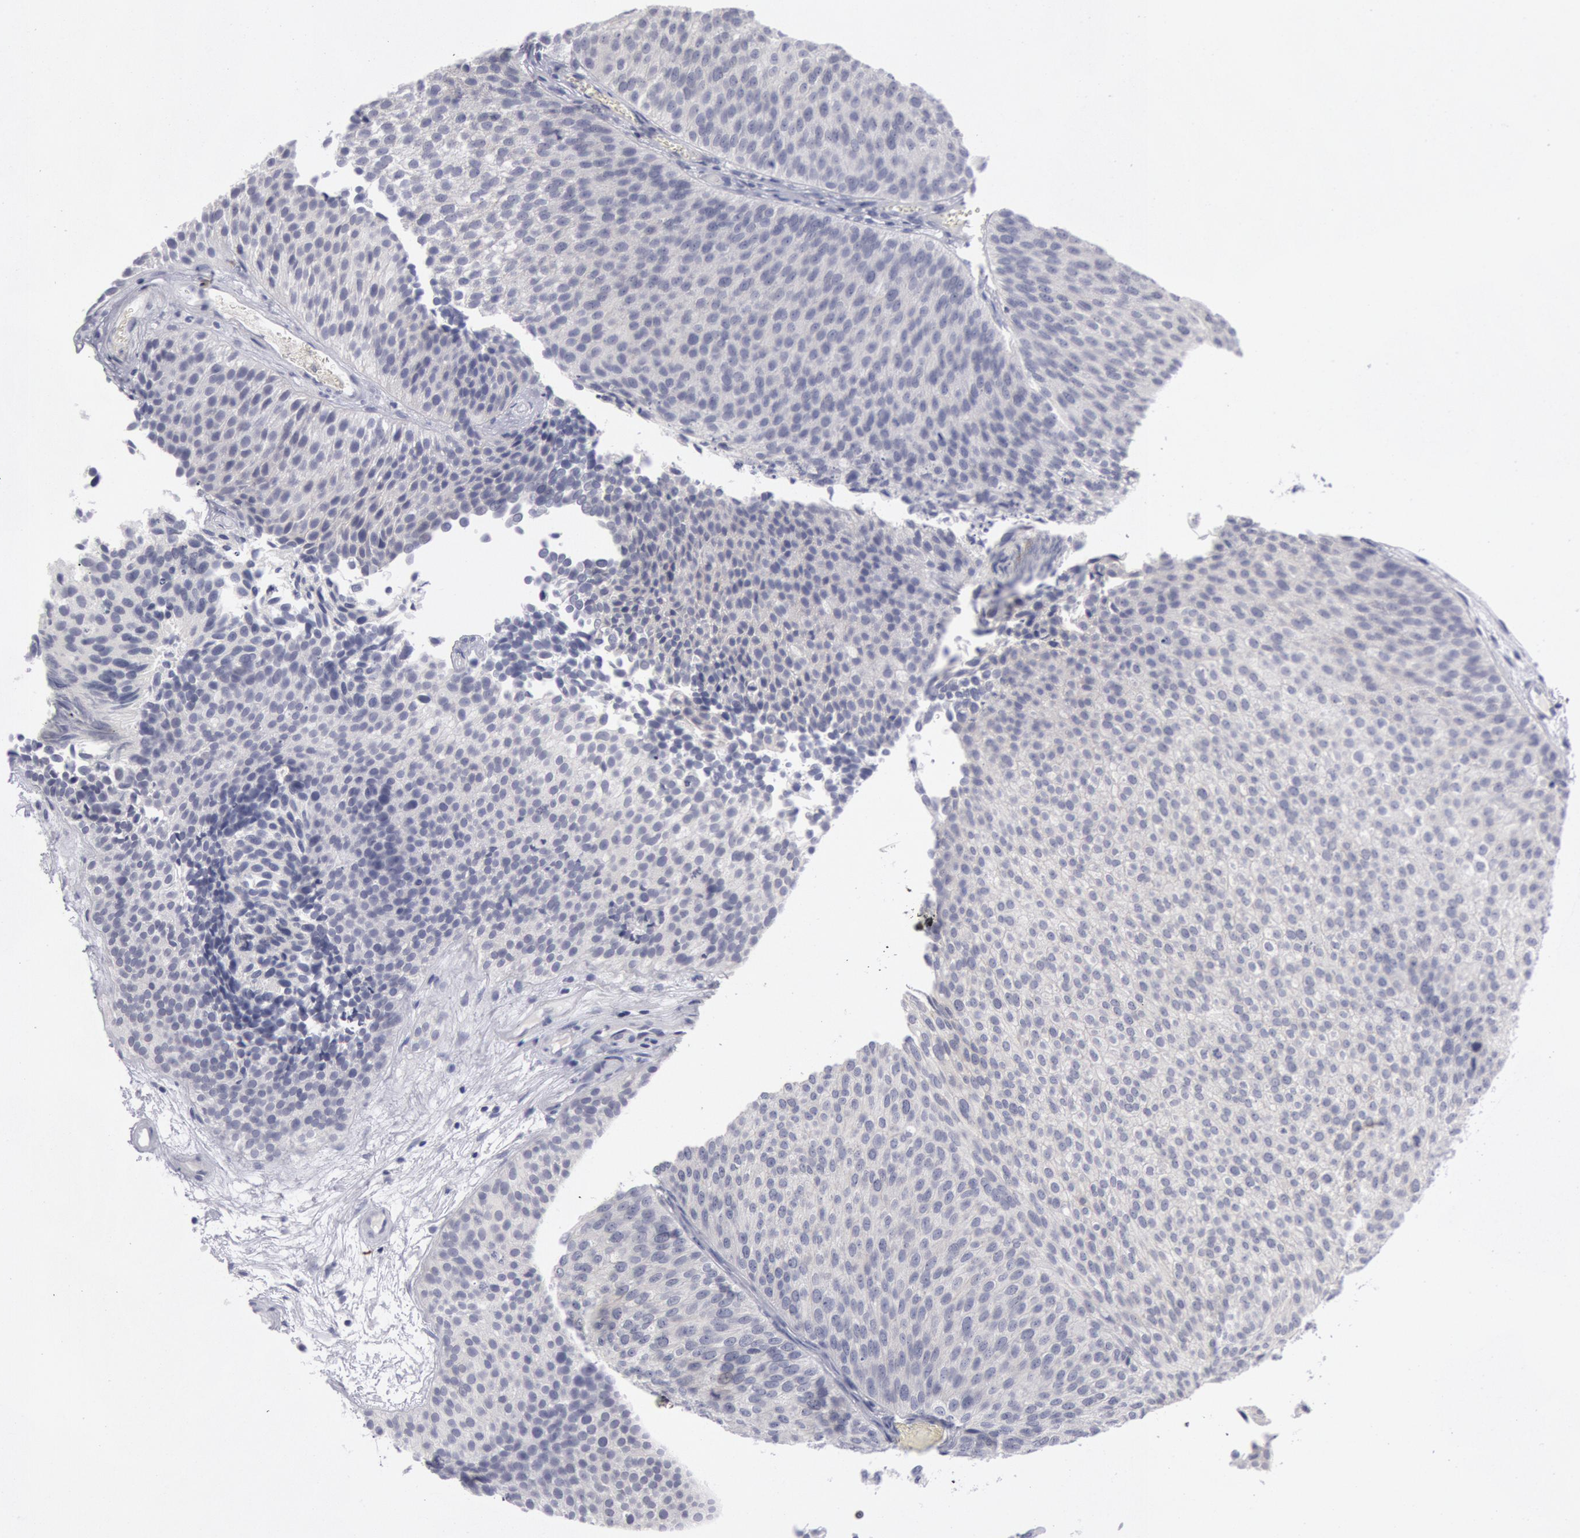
{"staining": {"intensity": "negative", "quantity": "none", "location": "none"}, "tissue": "urothelial cancer", "cell_type": "Tumor cells", "image_type": "cancer", "snomed": [{"axis": "morphology", "description": "Urothelial carcinoma, Low grade"}, {"axis": "topography", "description": "Urinary bladder"}], "caption": "This is an immunohistochemistry (IHC) micrograph of human urothelial cancer. There is no positivity in tumor cells.", "gene": "KRT16", "patient": {"sex": "male", "age": 84}}